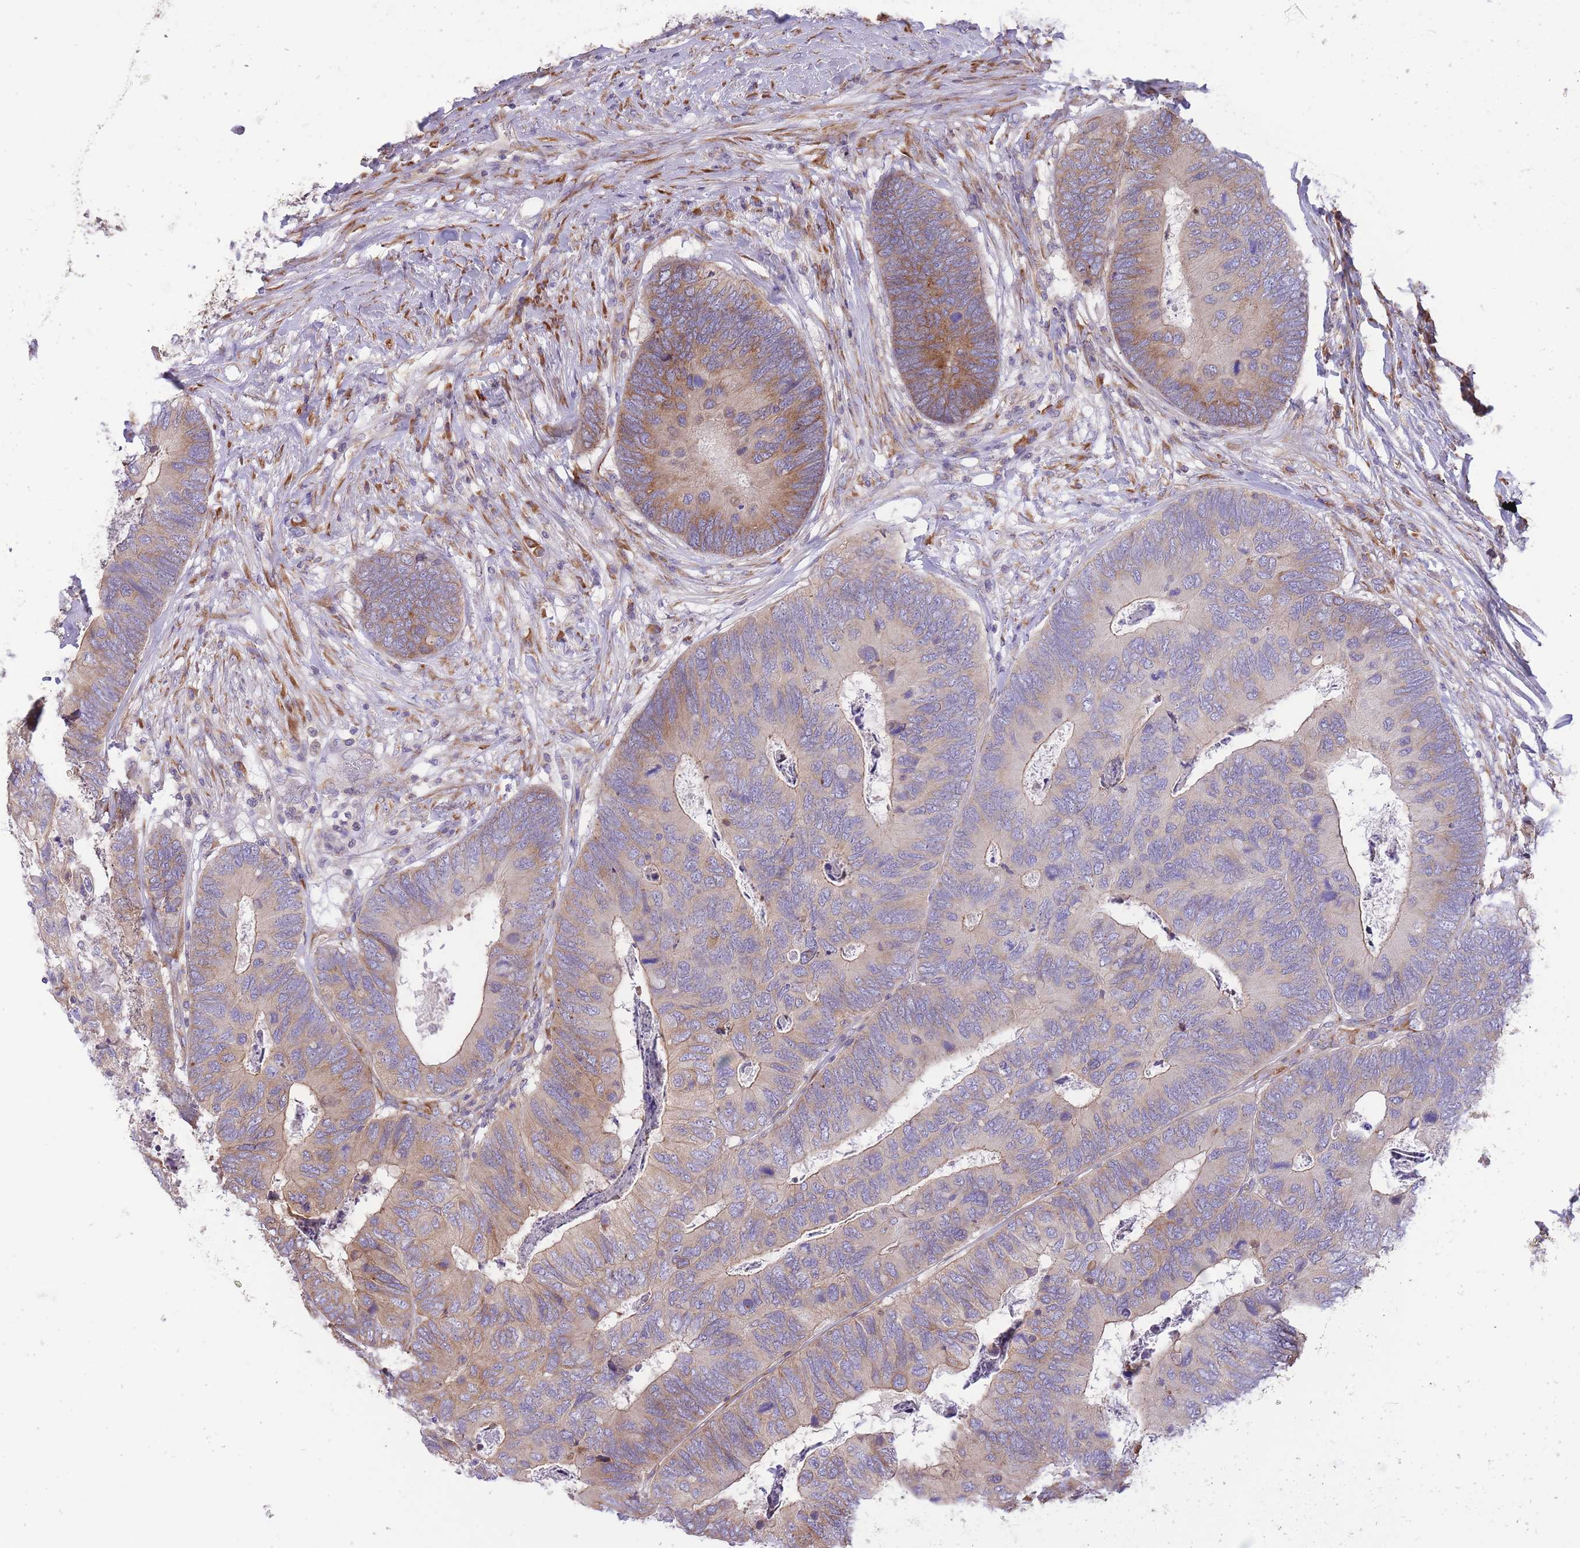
{"staining": {"intensity": "moderate", "quantity": "<25%", "location": "cytoplasmic/membranous"}, "tissue": "colorectal cancer", "cell_type": "Tumor cells", "image_type": "cancer", "snomed": [{"axis": "morphology", "description": "Adenocarcinoma, NOS"}, {"axis": "topography", "description": "Colon"}], "caption": "DAB (3,3'-diaminobenzidine) immunohistochemical staining of colorectal adenocarcinoma displays moderate cytoplasmic/membranous protein positivity in about <25% of tumor cells. Nuclei are stained in blue.", "gene": "GBP7", "patient": {"sex": "female", "age": 67}}